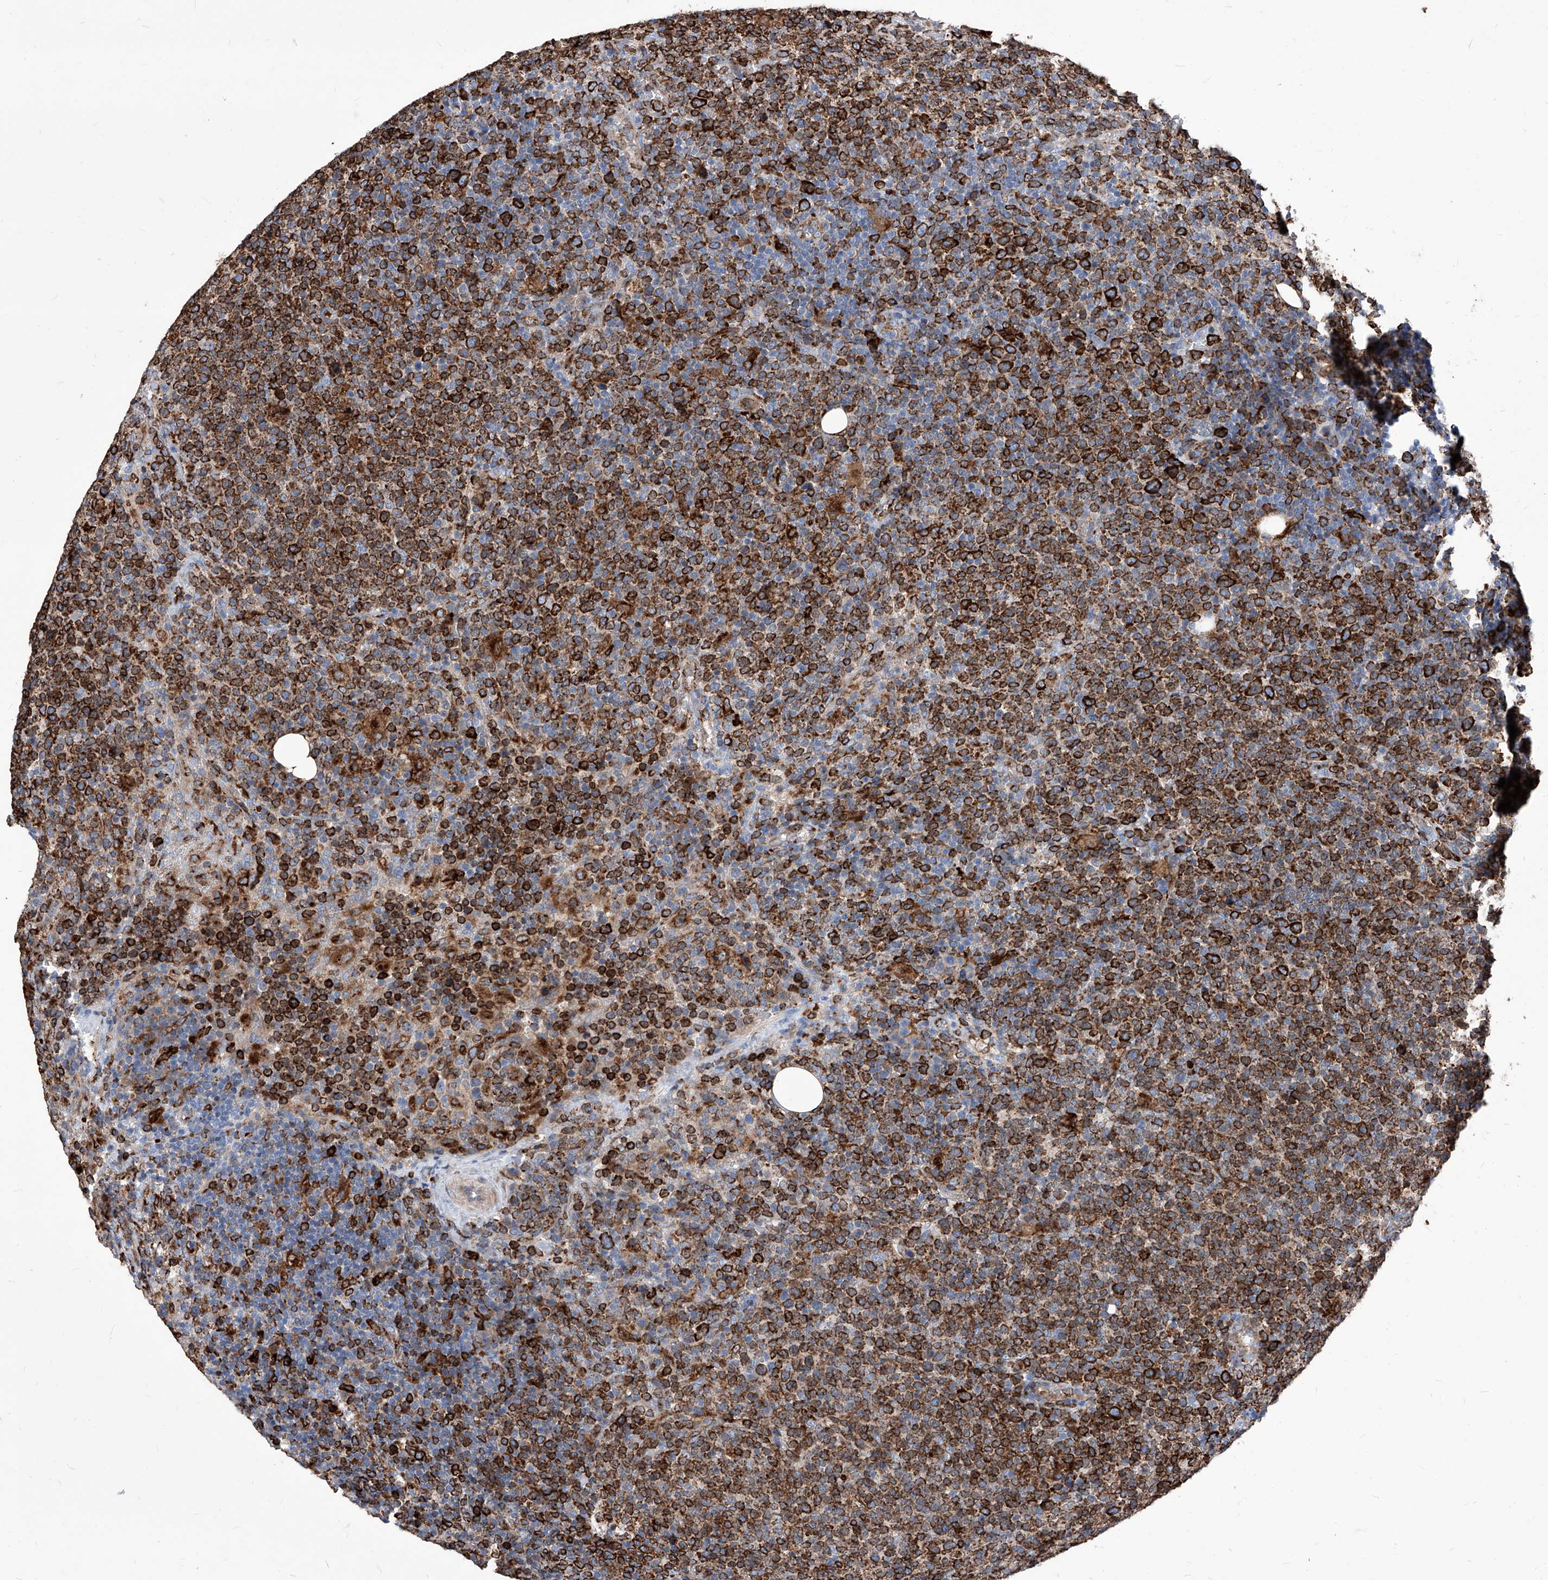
{"staining": {"intensity": "strong", "quantity": ">75%", "location": "cytoplasmic/membranous"}, "tissue": "lymphoma", "cell_type": "Tumor cells", "image_type": "cancer", "snomed": [{"axis": "morphology", "description": "Malignant lymphoma, non-Hodgkin's type, High grade"}, {"axis": "topography", "description": "Lymph node"}], "caption": "Lymphoma stained with a protein marker shows strong staining in tumor cells.", "gene": "UBOX5", "patient": {"sex": "male", "age": 61}}